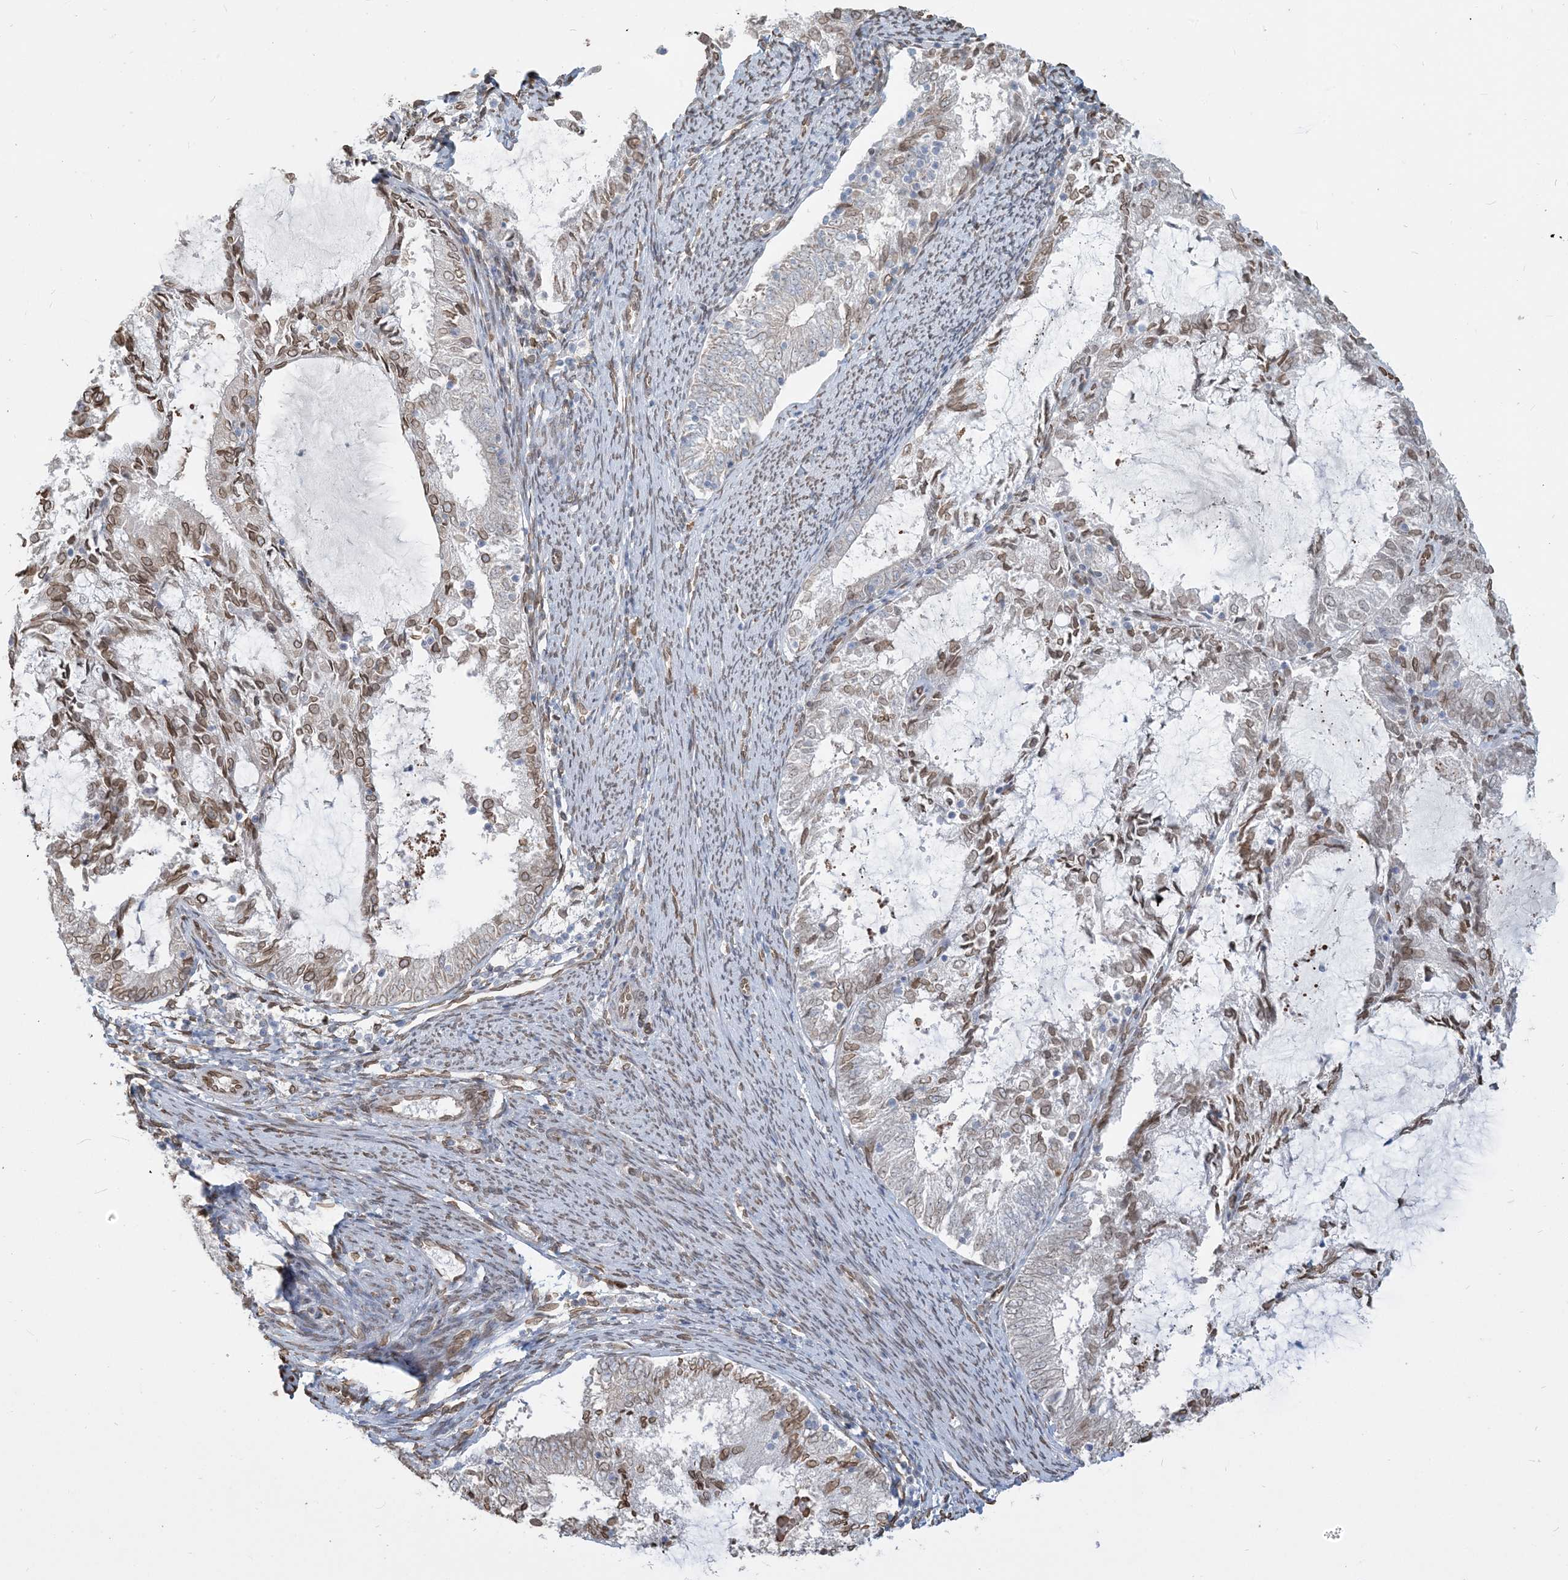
{"staining": {"intensity": "moderate", "quantity": "25%-75%", "location": "cytoplasmic/membranous,nuclear"}, "tissue": "endometrial cancer", "cell_type": "Tumor cells", "image_type": "cancer", "snomed": [{"axis": "morphology", "description": "Adenocarcinoma, NOS"}, {"axis": "topography", "description": "Endometrium"}], "caption": "Immunohistochemistry (IHC) (DAB (3,3'-diaminobenzidine)) staining of endometrial adenocarcinoma shows moderate cytoplasmic/membranous and nuclear protein positivity in about 25%-75% of tumor cells.", "gene": "WWP1", "patient": {"sex": "female", "age": 57}}